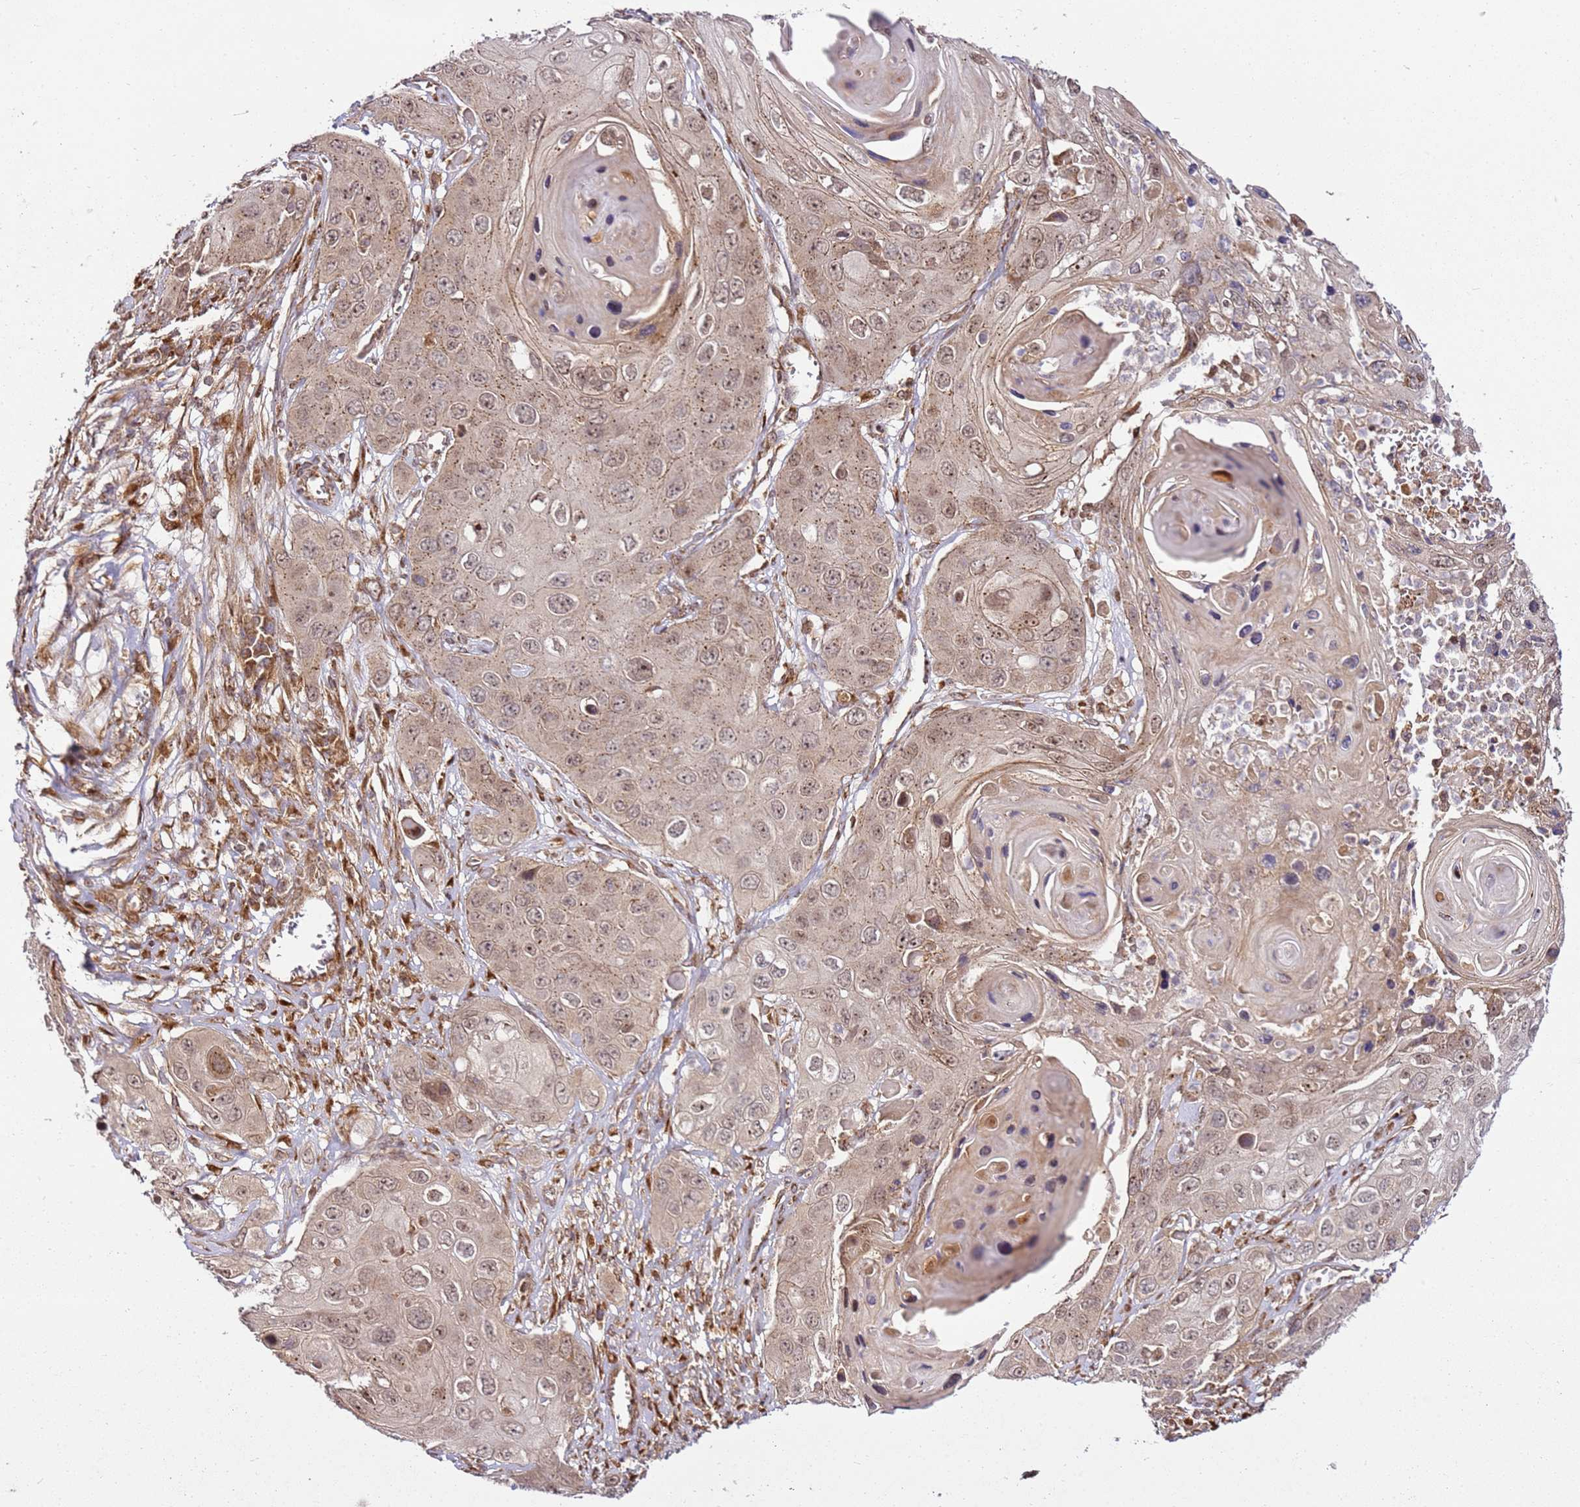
{"staining": {"intensity": "moderate", "quantity": ">75%", "location": "cytoplasmic/membranous,nuclear"}, "tissue": "skin cancer", "cell_type": "Tumor cells", "image_type": "cancer", "snomed": [{"axis": "morphology", "description": "Squamous cell carcinoma, NOS"}, {"axis": "topography", "description": "Skin"}], "caption": "Immunohistochemical staining of skin squamous cell carcinoma displays medium levels of moderate cytoplasmic/membranous and nuclear staining in about >75% of tumor cells. The staining was performed using DAB (3,3'-diaminobenzidine) to visualize the protein expression in brown, while the nuclei were stained in blue with hematoxylin (Magnification: 20x).", "gene": "RASA3", "patient": {"sex": "male", "age": 55}}